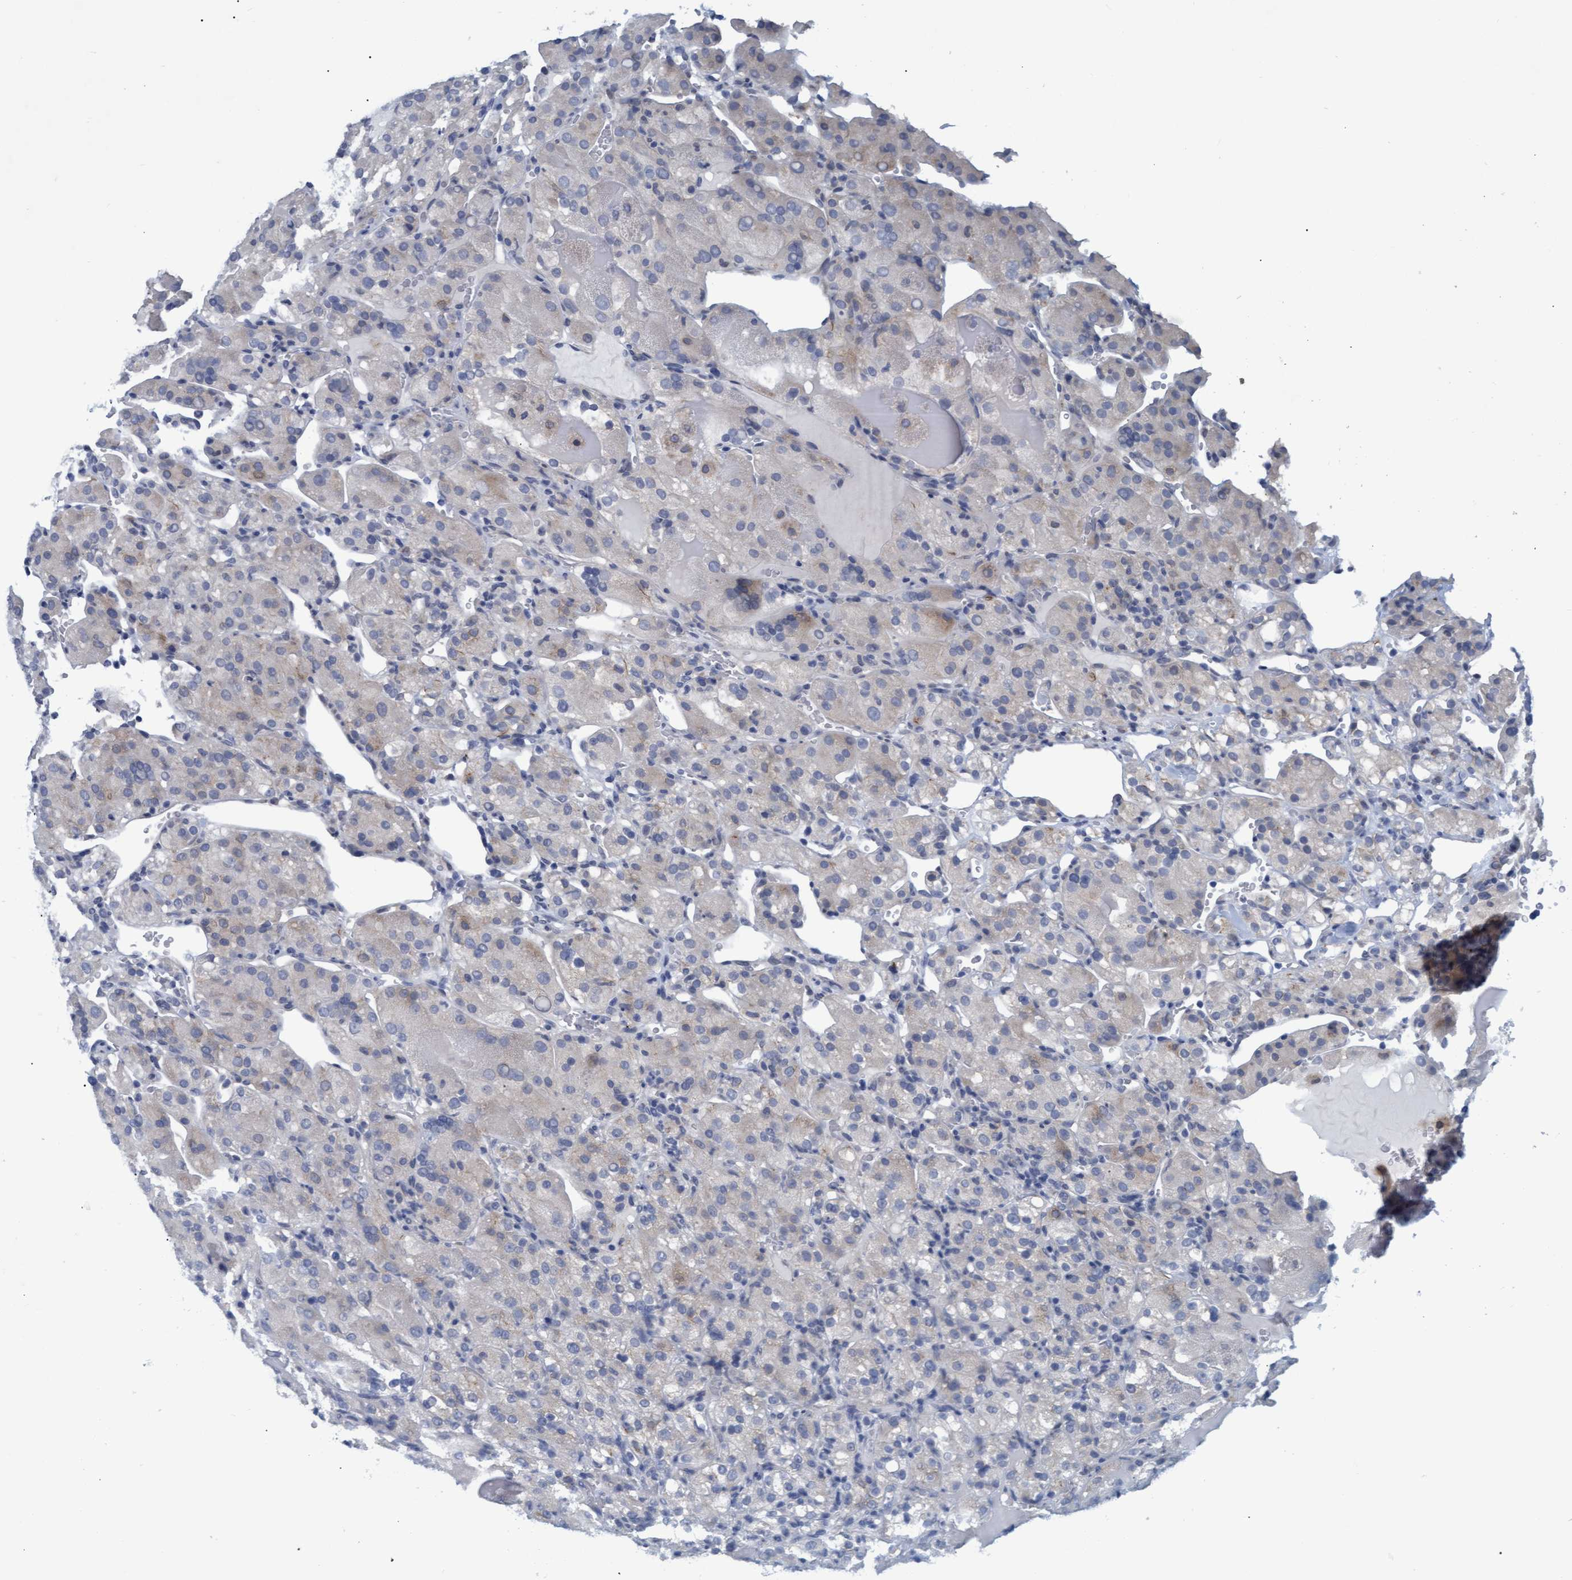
{"staining": {"intensity": "negative", "quantity": "none", "location": "none"}, "tissue": "renal cancer", "cell_type": "Tumor cells", "image_type": "cancer", "snomed": [{"axis": "morphology", "description": "Normal tissue, NOS"}, {"axis": "morphology", "description": "Adenocarcinoma, NOS"}, {"axis": "topography", "description": "Kidney"}], "caption": "There is no significant staining in tumor cells of renal cancer.", "gene": "SSTR3", "patient": {"sex": "male", "age": 61}}